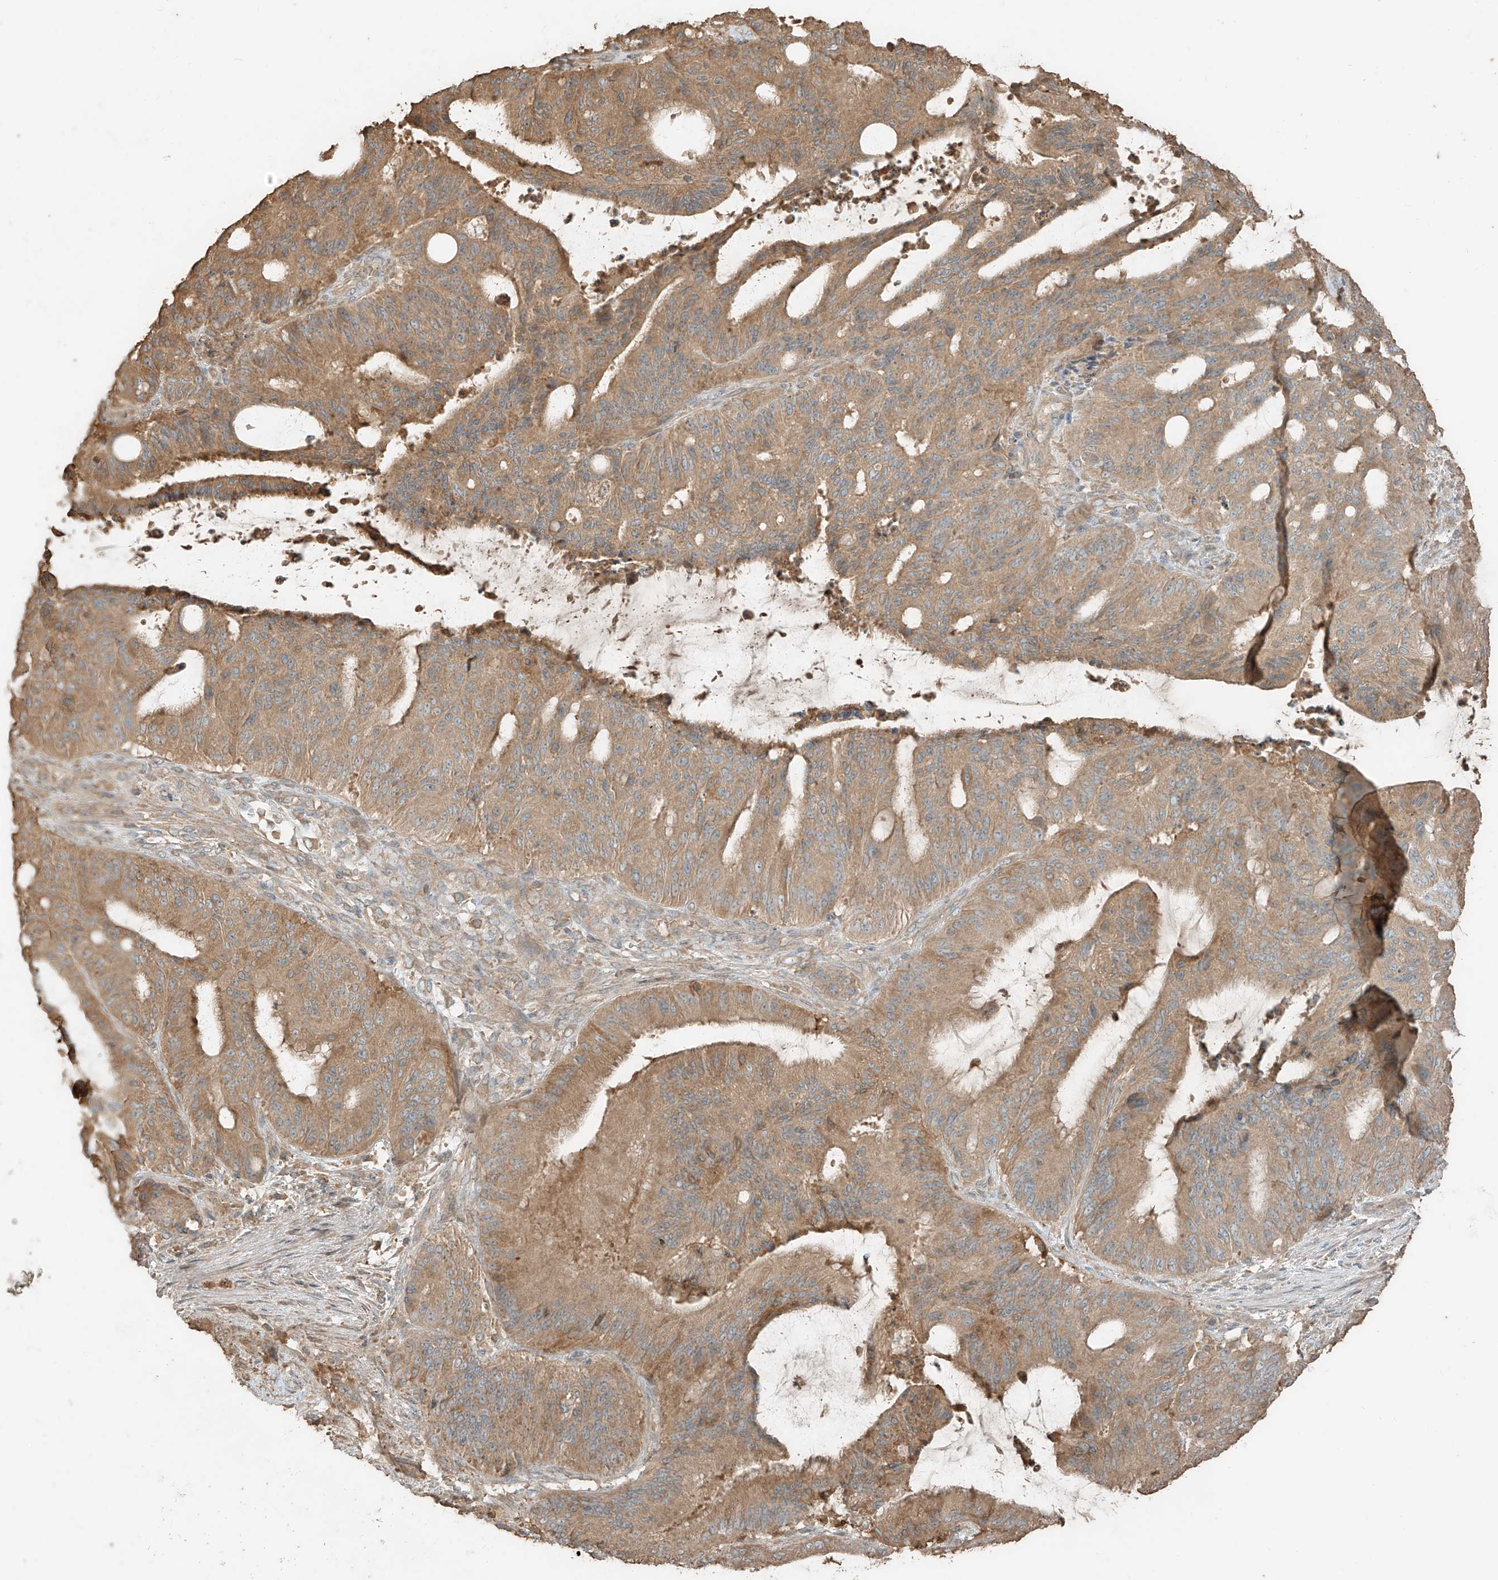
{"staining": {"intensity": "moderate", "quantity": ">75%", "location": "cytoplasmic/membranous"}, "tissue": "liver cancer", "cell_type": "Tumor cells", "image_type": "cancer", "snomed": [{"axis": "morphology", "description": "Normal tissue, NOS"}, {"axis": "morphology", "description": "Cholangiocarcinoma"}, {"axis": "topography", "description": "Liver"}, {"axis": "topography", "description": "Peripheral nerve tissue"}], "caption": "Immunohistochemical staining of cholangiocarcinoma (liver) reveals moderate cytoplasmic/membranous protein positivity in approximately >75% of tumor cells.", "gene": "RFTN2", "patient": {"sex": "female", "age": 73}}